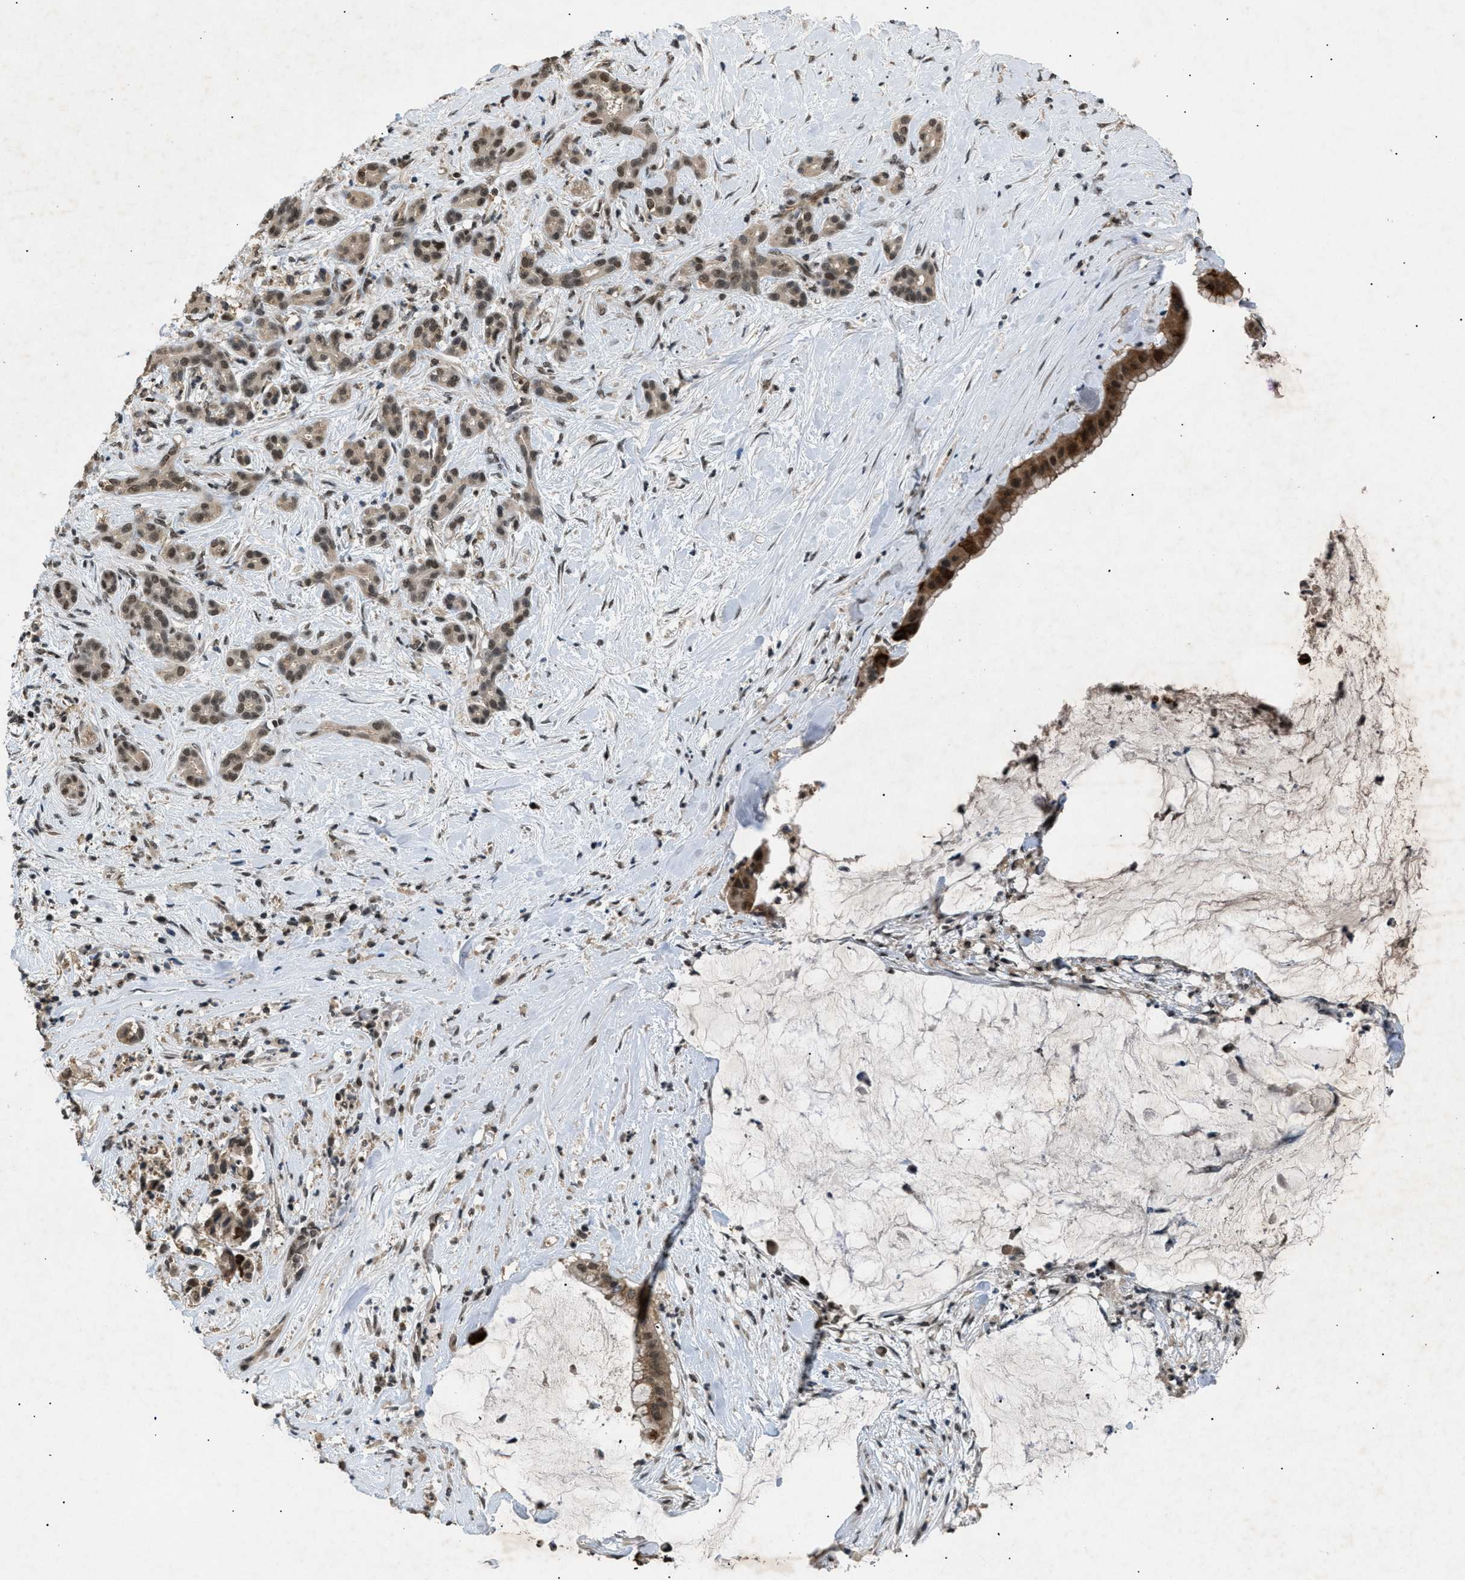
{"staining": {"intensity": "strong", "quantity": ">75%", "location": "cytoplasmic/membranous,nuclear"}, "tissue": "pancreatic cancer", "cell_type": "Tumor cells", "image_type": "cancer", "snomed": [{"axis": "morphology", "description": "Adenocarcinoma, NOS"}, {"axis": "topography", "description": "Pancreas"}], "caption": "Pancreatic cancer was stained to show a protein in brown. There is high levels of strong cytoplasmic/membranous and nuclear positivity in approximately >75% of tumor cells.", "gene": "RBM5", "patient": {"sex": "male", "age": 41}}